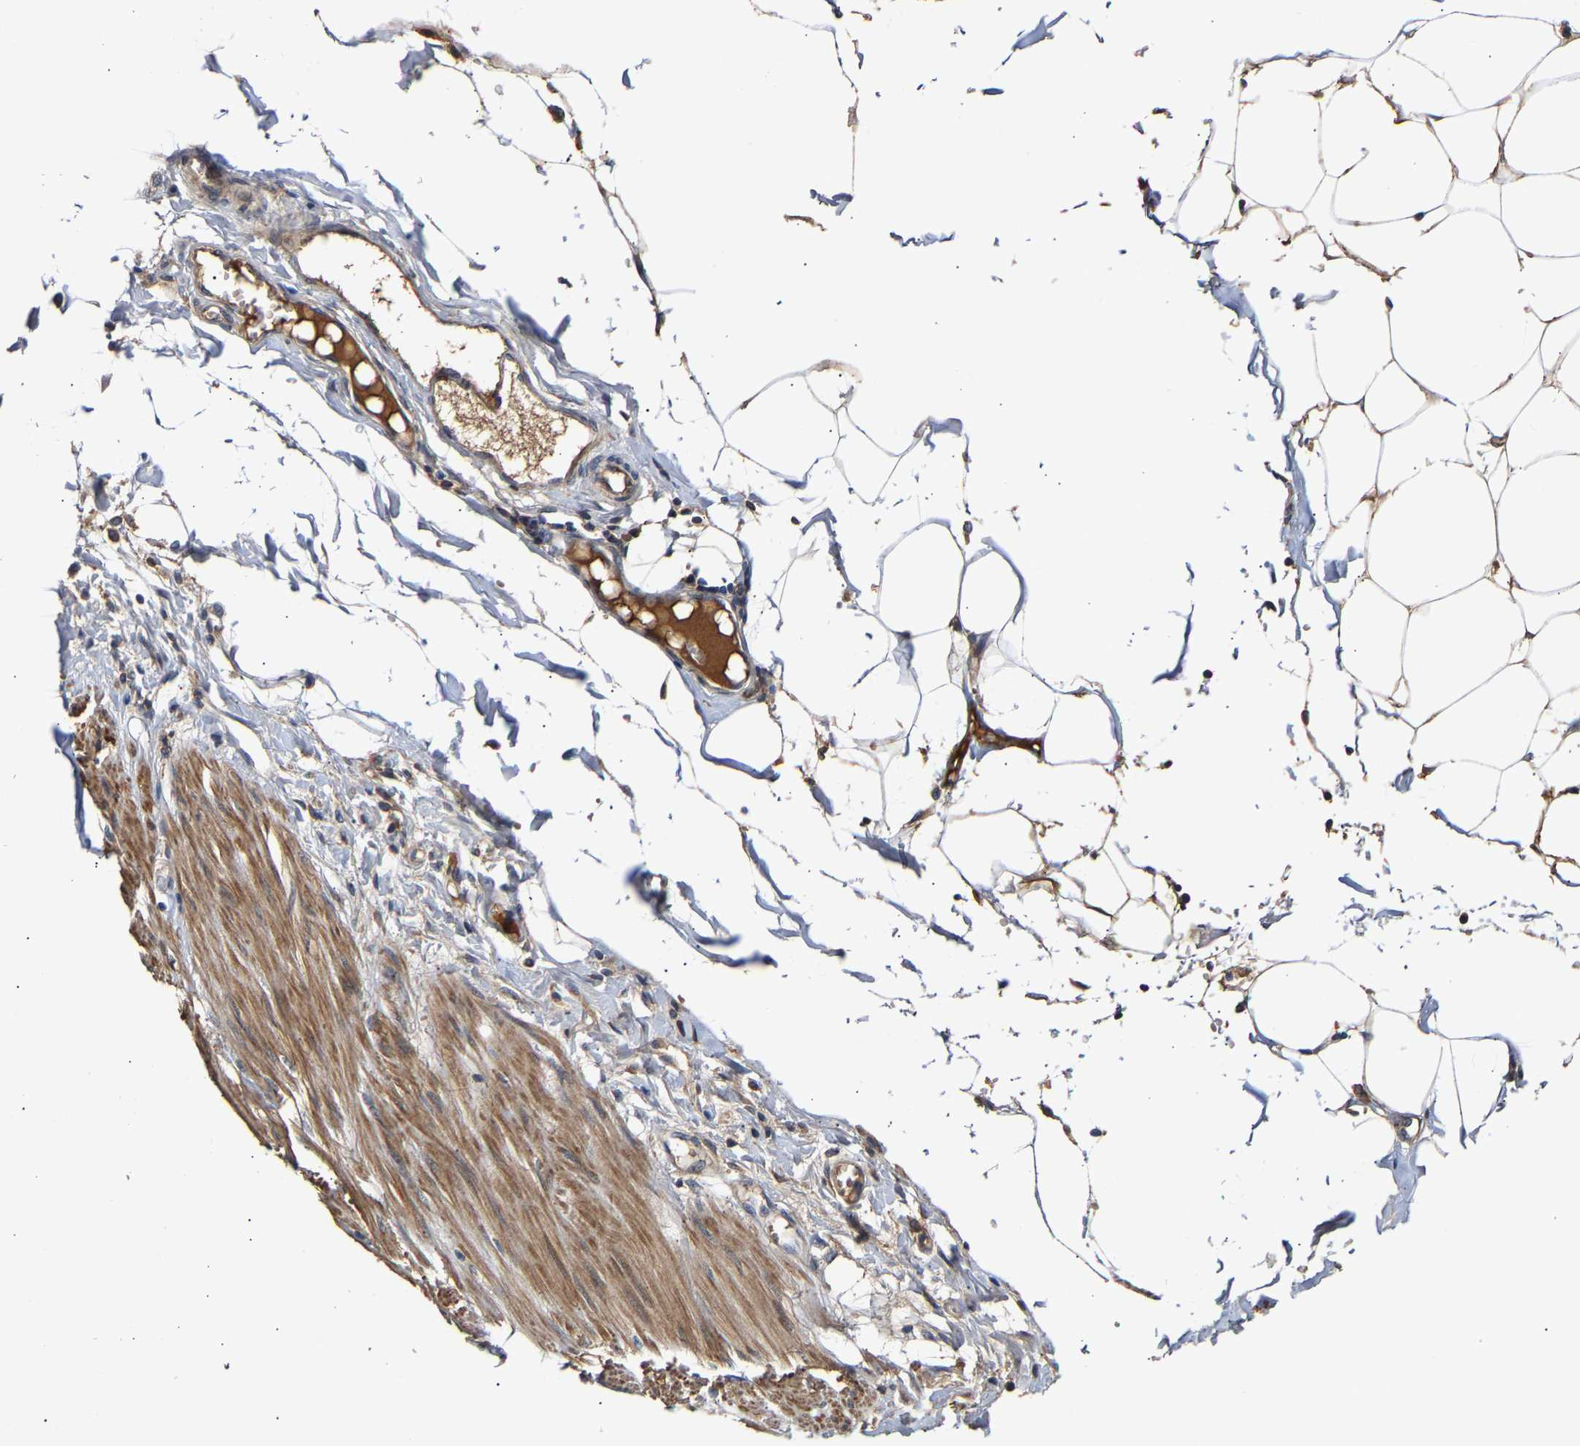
{"staining": {"intensity": "weak", "quantity": ">75%", "location": "cytoplasmic/membranous"}, "tissue": "adipose tissue", "cell_type": "Adipocytes", "image_type": "normal", "snomed": [{"axis": "morphology", "description": "Normal tissue, NOS"}, {"axis": "morphology", "description": "Adenocarcinoma, NOS"}, {"axis": "topography", "description": "Colon"}, {"axis": "topography", "description": "Peripheral nerve tissue"}], "caption": "Protein expression analysis of unremarkable adipose tissue displays weak cytoplasmic/membranous staining in about >75% of adipocytes.", "gene": "KASH5", "patient": {"sex": "male", "age": 14}}